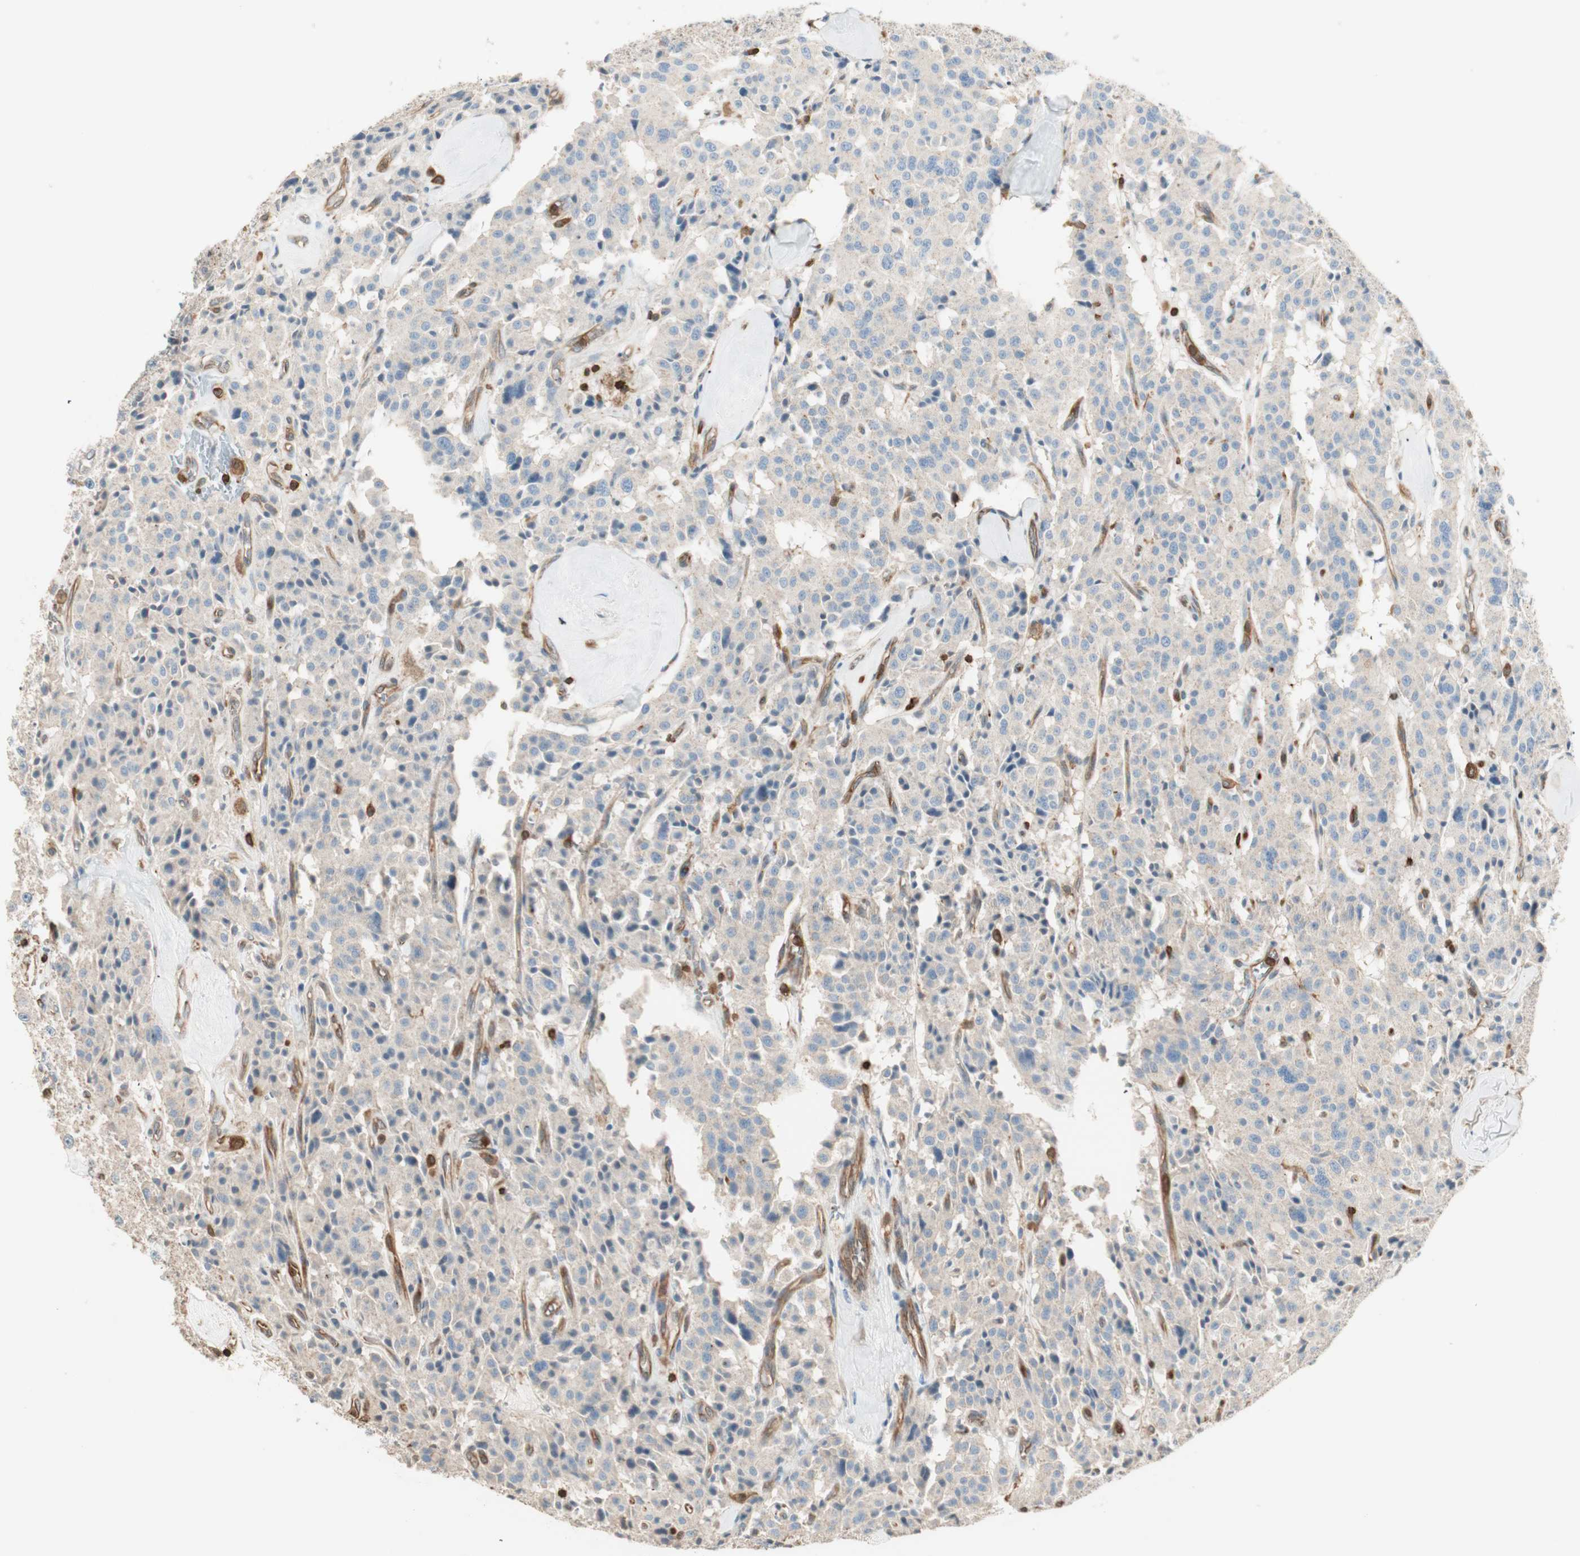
{"staining": {"intensity": "negative", "quantity": "none", "location": "none"}, "tissue": "carcinoid", "cell_type": "Tumor cells", "image_type": "cancer", "snomed": [{"axis": "morphology", "description": "Carcinoid, malignant, NOS"}, {"axis": "topography", "description": "Lung"}], "caption": "The photomicrograph shows no staining of tumor cells in carcinoid.", "gene": "CRLF3", "patient": {"sex": "male", "age": 30}}